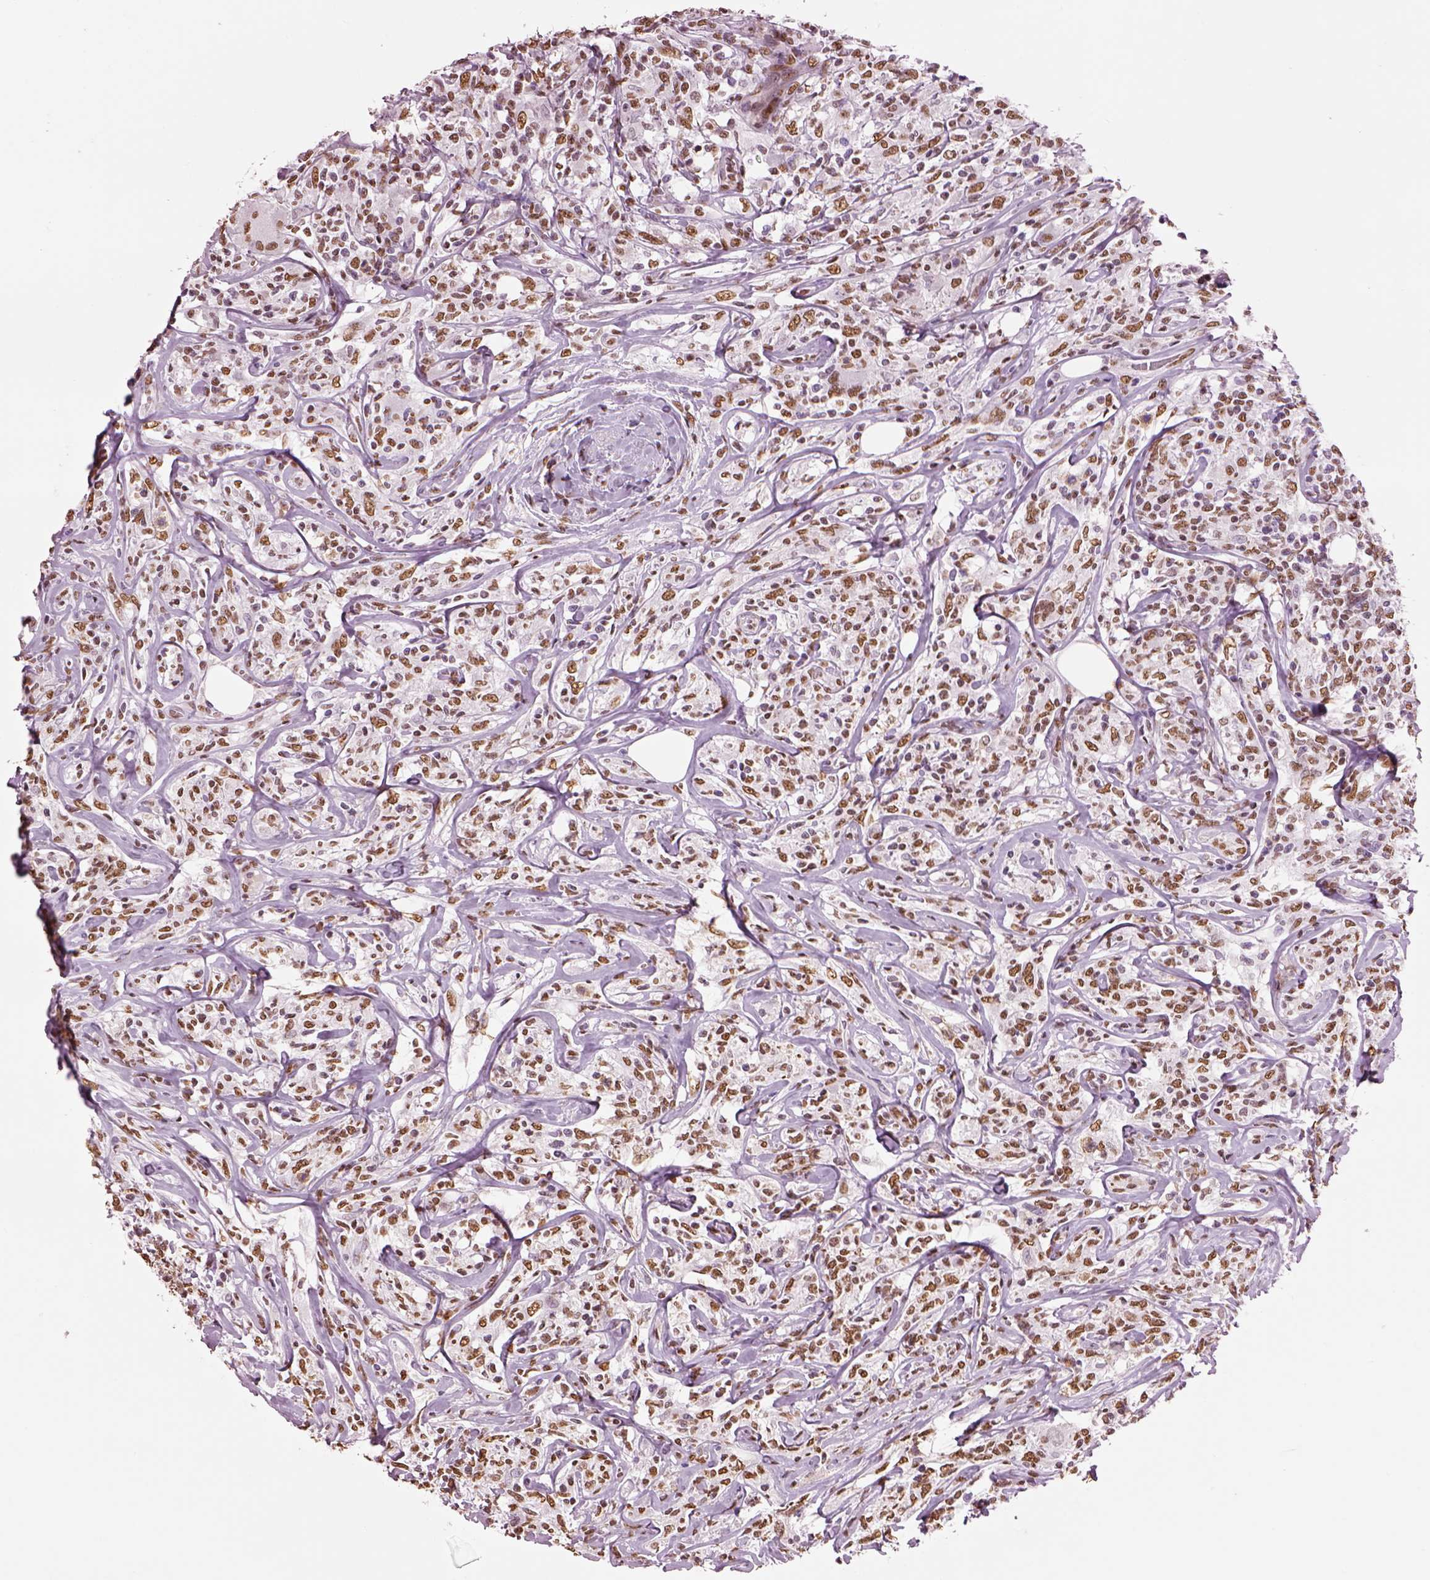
{"staining": {"intensity": "moderate", "quantity": ">75%", "location": "nuclear"}, "tissue": "lymphoma", "cell_type": "Tumor cells", "image_type": "cancer", "snomed": [{"axis": "morphology", "description": "Malignant lymphoma, non-Hodgkin's type, High grade"}, {"axis": "topography", "description": "Lymph node"}], "caption": "A brown stain highlights moderate nuclear staining of a protein in human lymphoma tumor cells. (IHC, brightfield microscopy, high magnification).", "gene": "DDX3X", "patient": {"sex": "female", "age": 84}}